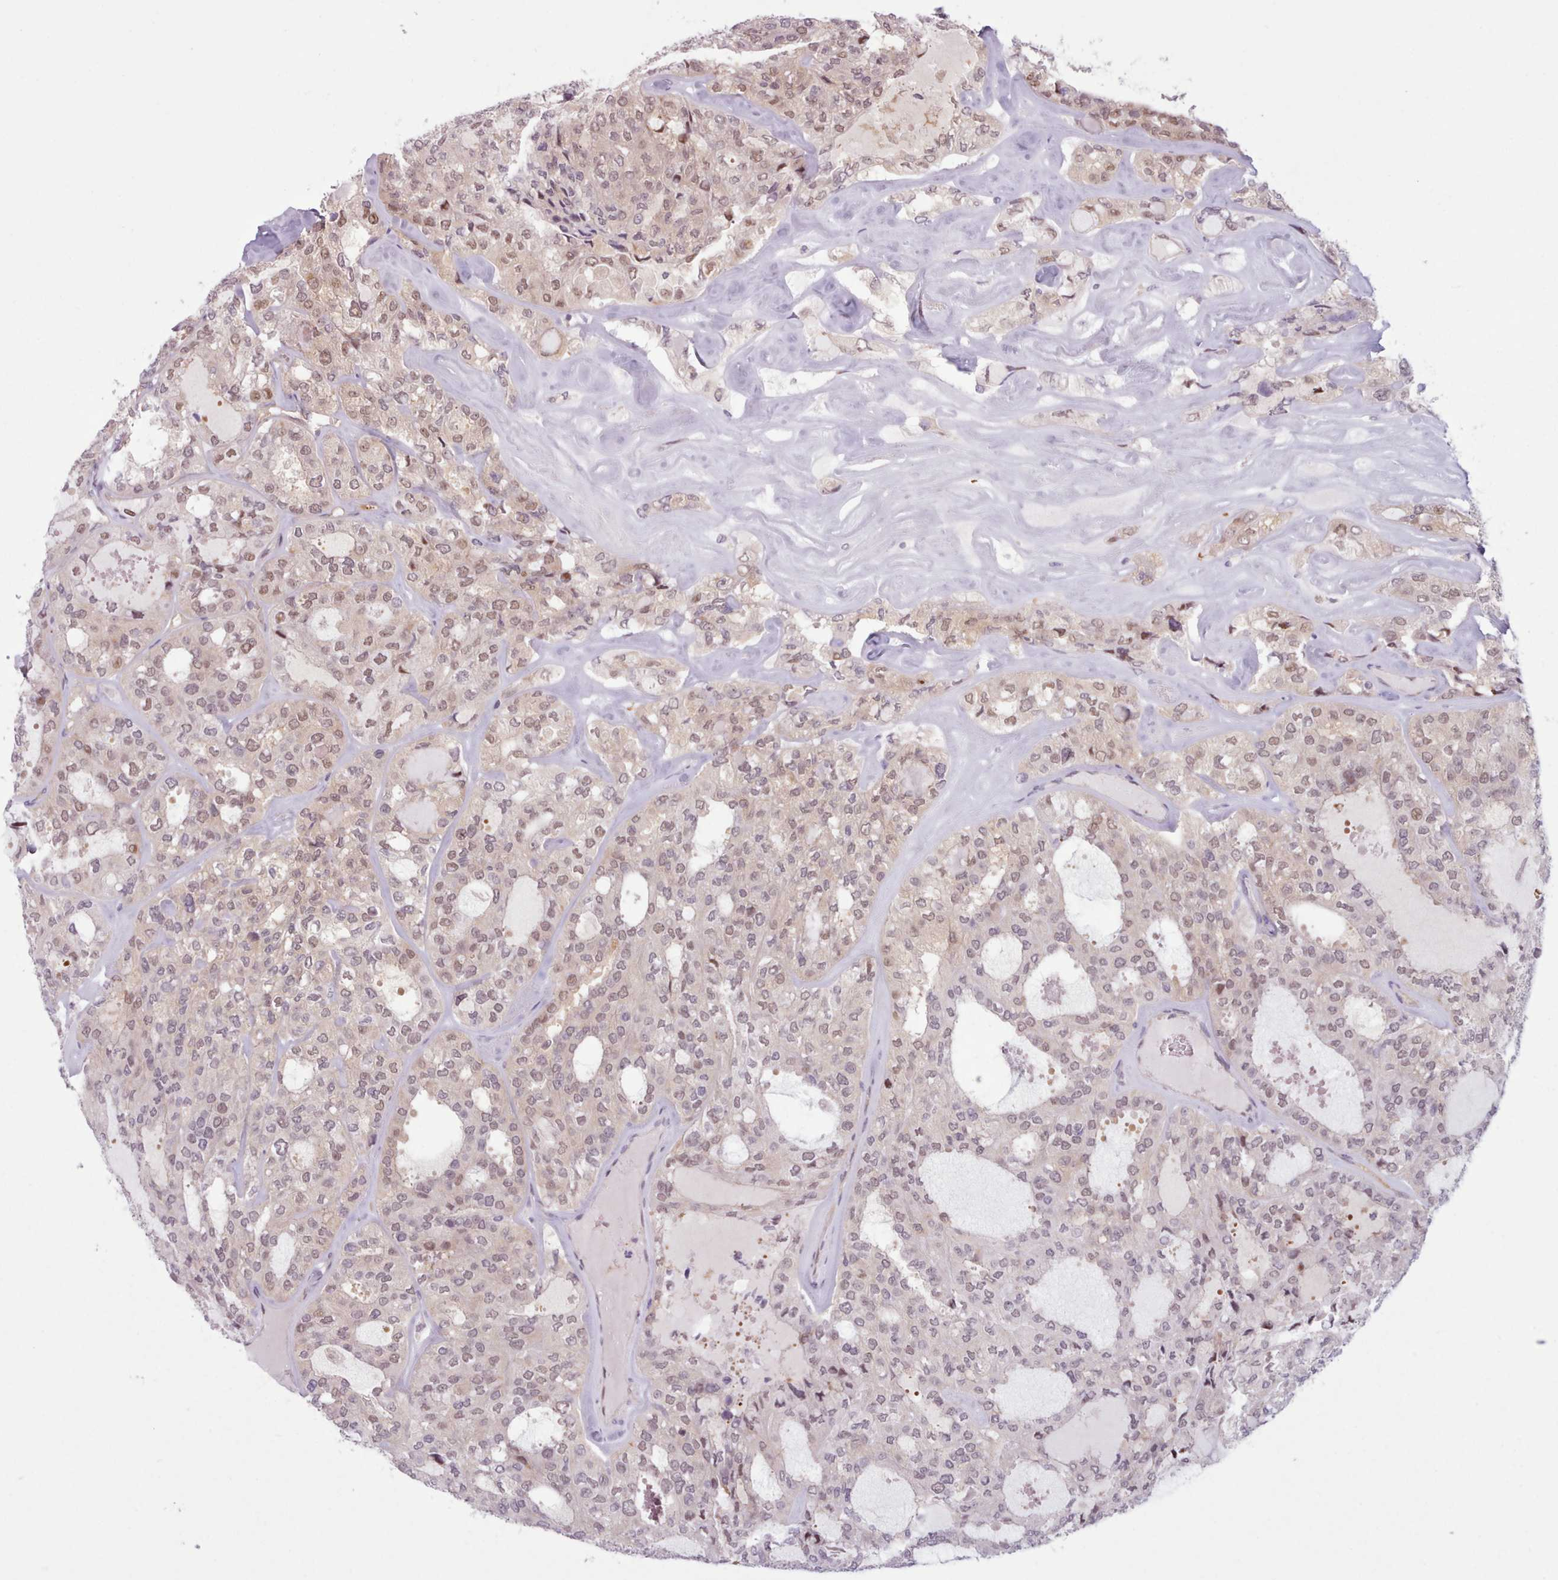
{"staining": {"intensity": "moderate", "quantity": "<25%", "location": "nuclear"}, "tissue": "thyroid cancer", "cell_type": "Tumor cells", "image_type": "cancer", "snomed": [{"axis": "morphology", "description": "Follicular adenoma carcinoma, NOS"}, {"axis": "topography", "description": "Thyroid gland"}], "caption": "Immunohistochemical staining of follicular adenoma carcinoma (thyroid) shows low levels of moderate nuclear protein expression in about <25% of tumor cells.", "gene": "KBTBD7", "patient": {"sex": "male", "age": 75}}